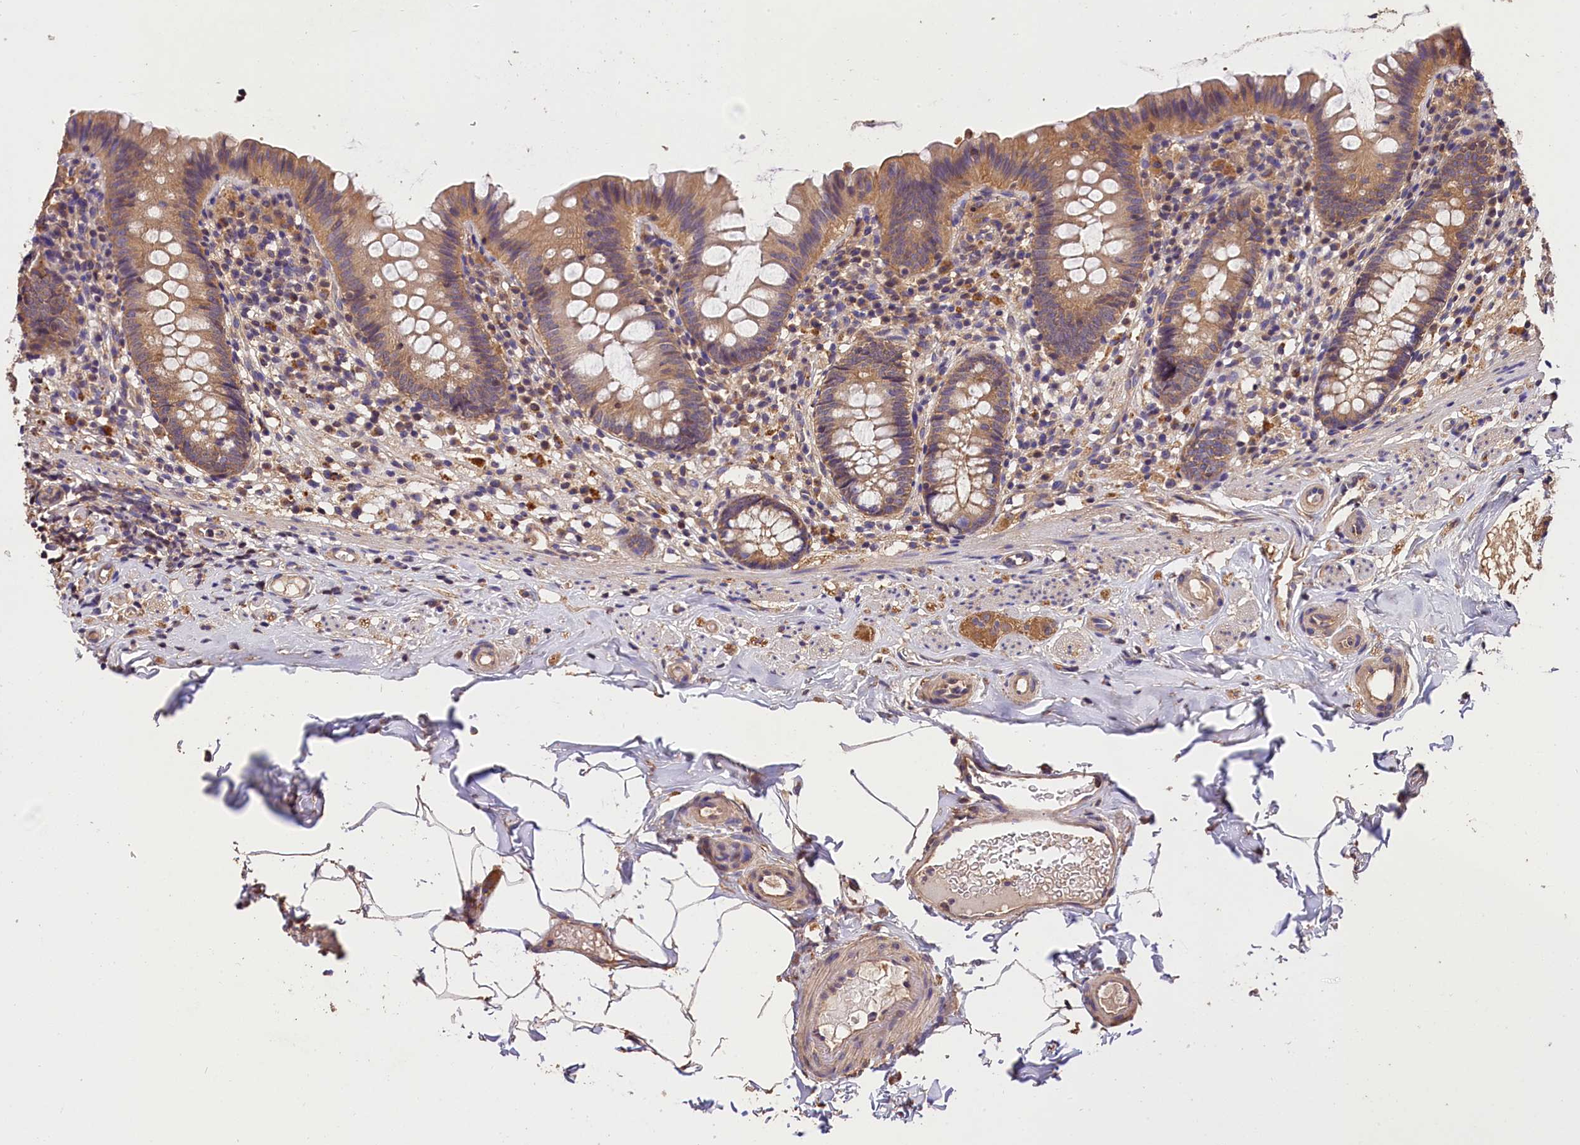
{"staining": {"intensity": "moderate", "quantity": ">75%", "location": "cytoplasmic/membranous"}, "tissue": "appendix", "cell_type": "Glandular cells", "image_type": "normal", "snomed": [{"axis": "morphology", "description": "Normal tissue, NOS"}, {"axis": "topography", "description": "Appendix"}], "caption": "A high-resolution micrograph shows IHC staining of normal appendix, which displays moderate cytoplasmic/membranous staining in approximately >75% of glandular cells. (Brightfield microscopy of DAB IHC at high magnification).", "gene": "OAS3", "patient": {"sex": "male", "age": 55}}